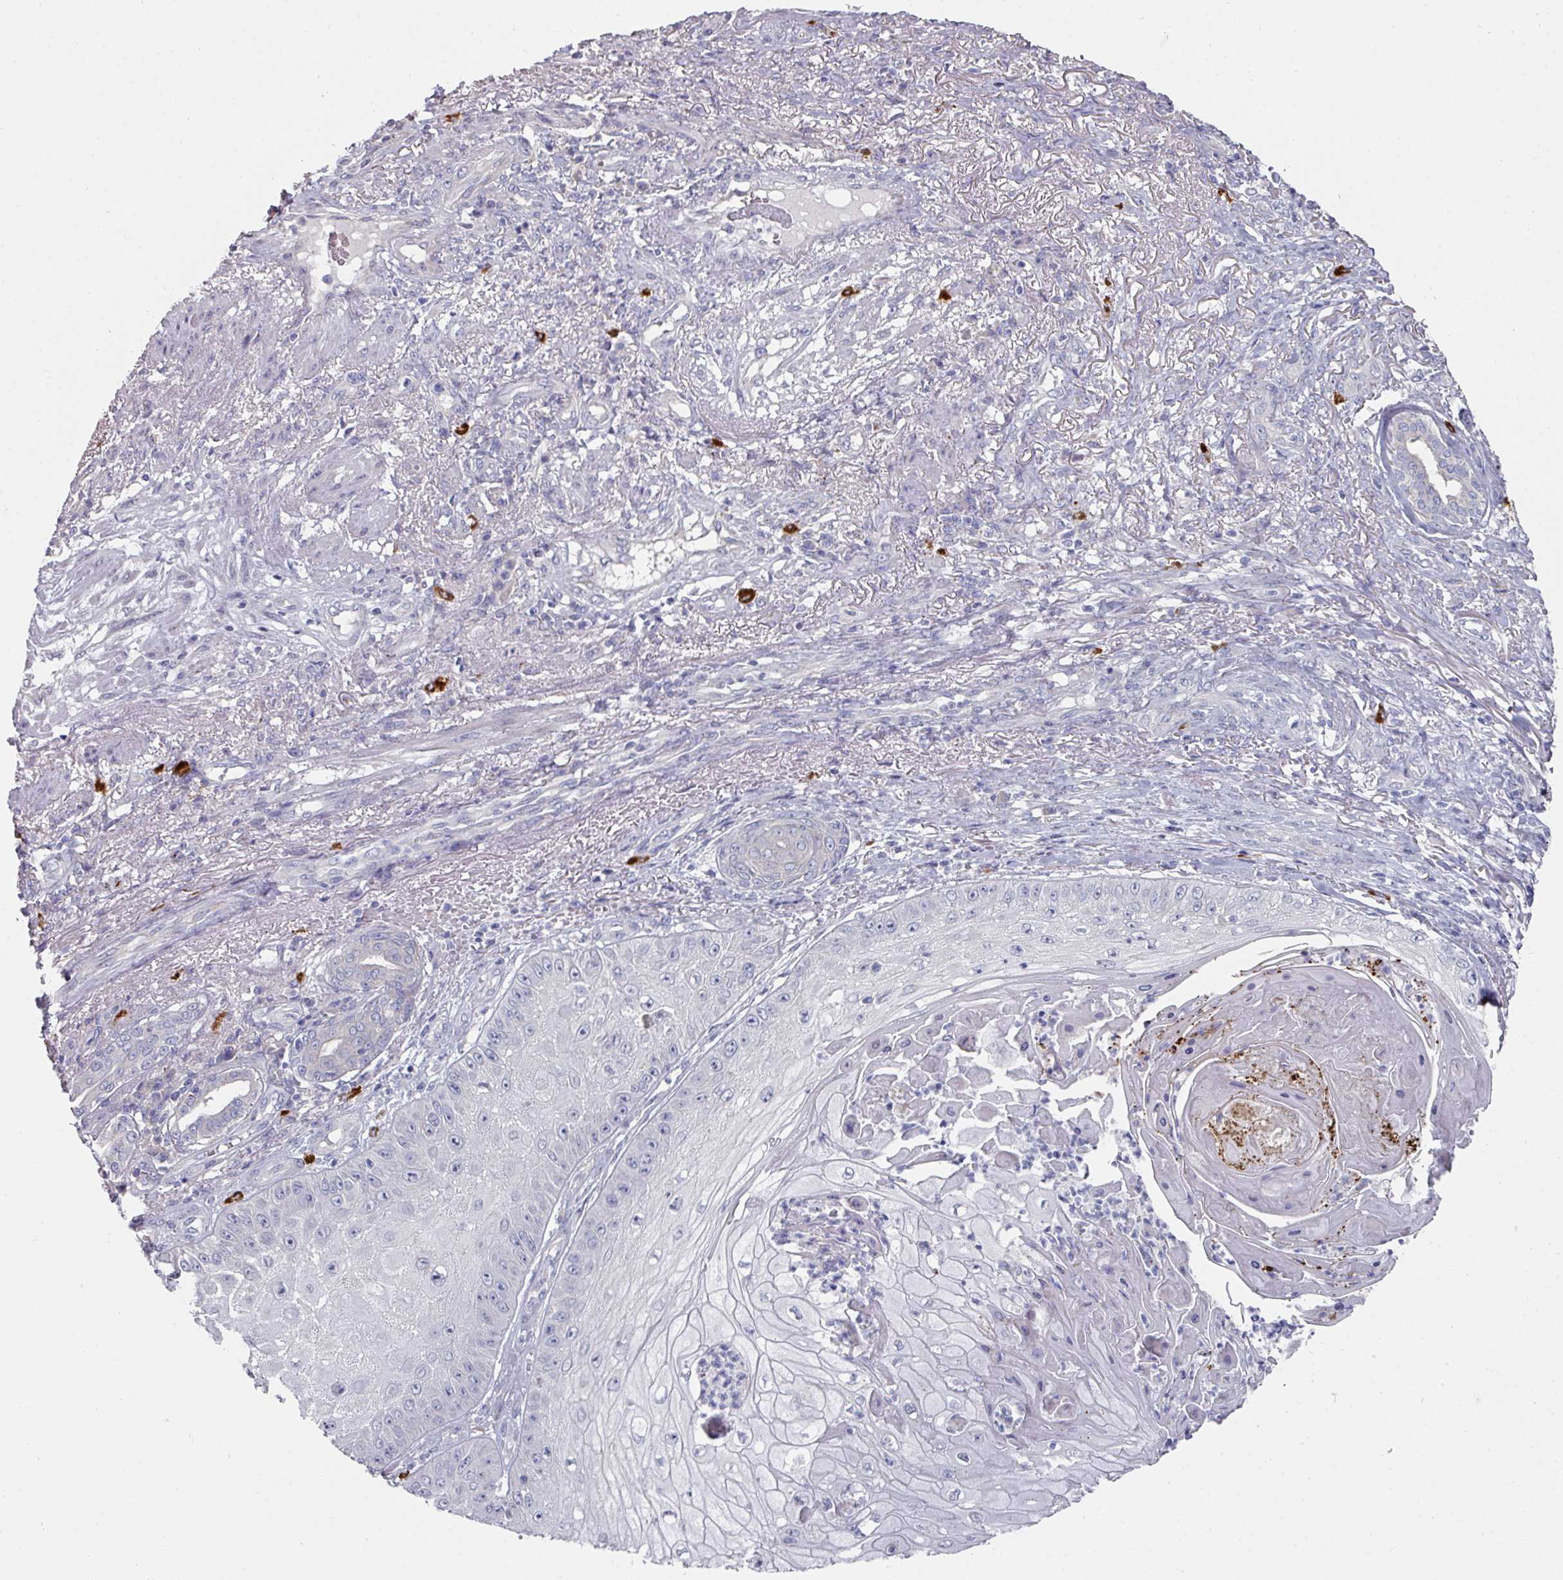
{"staining": {"intensity": "negative", "quantity": "none", "location": "none"}, "tissue": "skin cancer", "cell_type": "Tumor cells", "image_type": "cancer", "snomed": [{"axis": "morphology", "description": "Squamous cell carcinoma, NOS"}, {"axis": "topography", "description": "Skin"}], "caption": "A high-resolution photomicrograph shows immunohistochemistry (IHC) staining of squamous cell carcinoma (skin), which displays no significant staining in tumor cells.", "gene": "NT5C1A", "patient": {"sex": "male", "age": 70}}